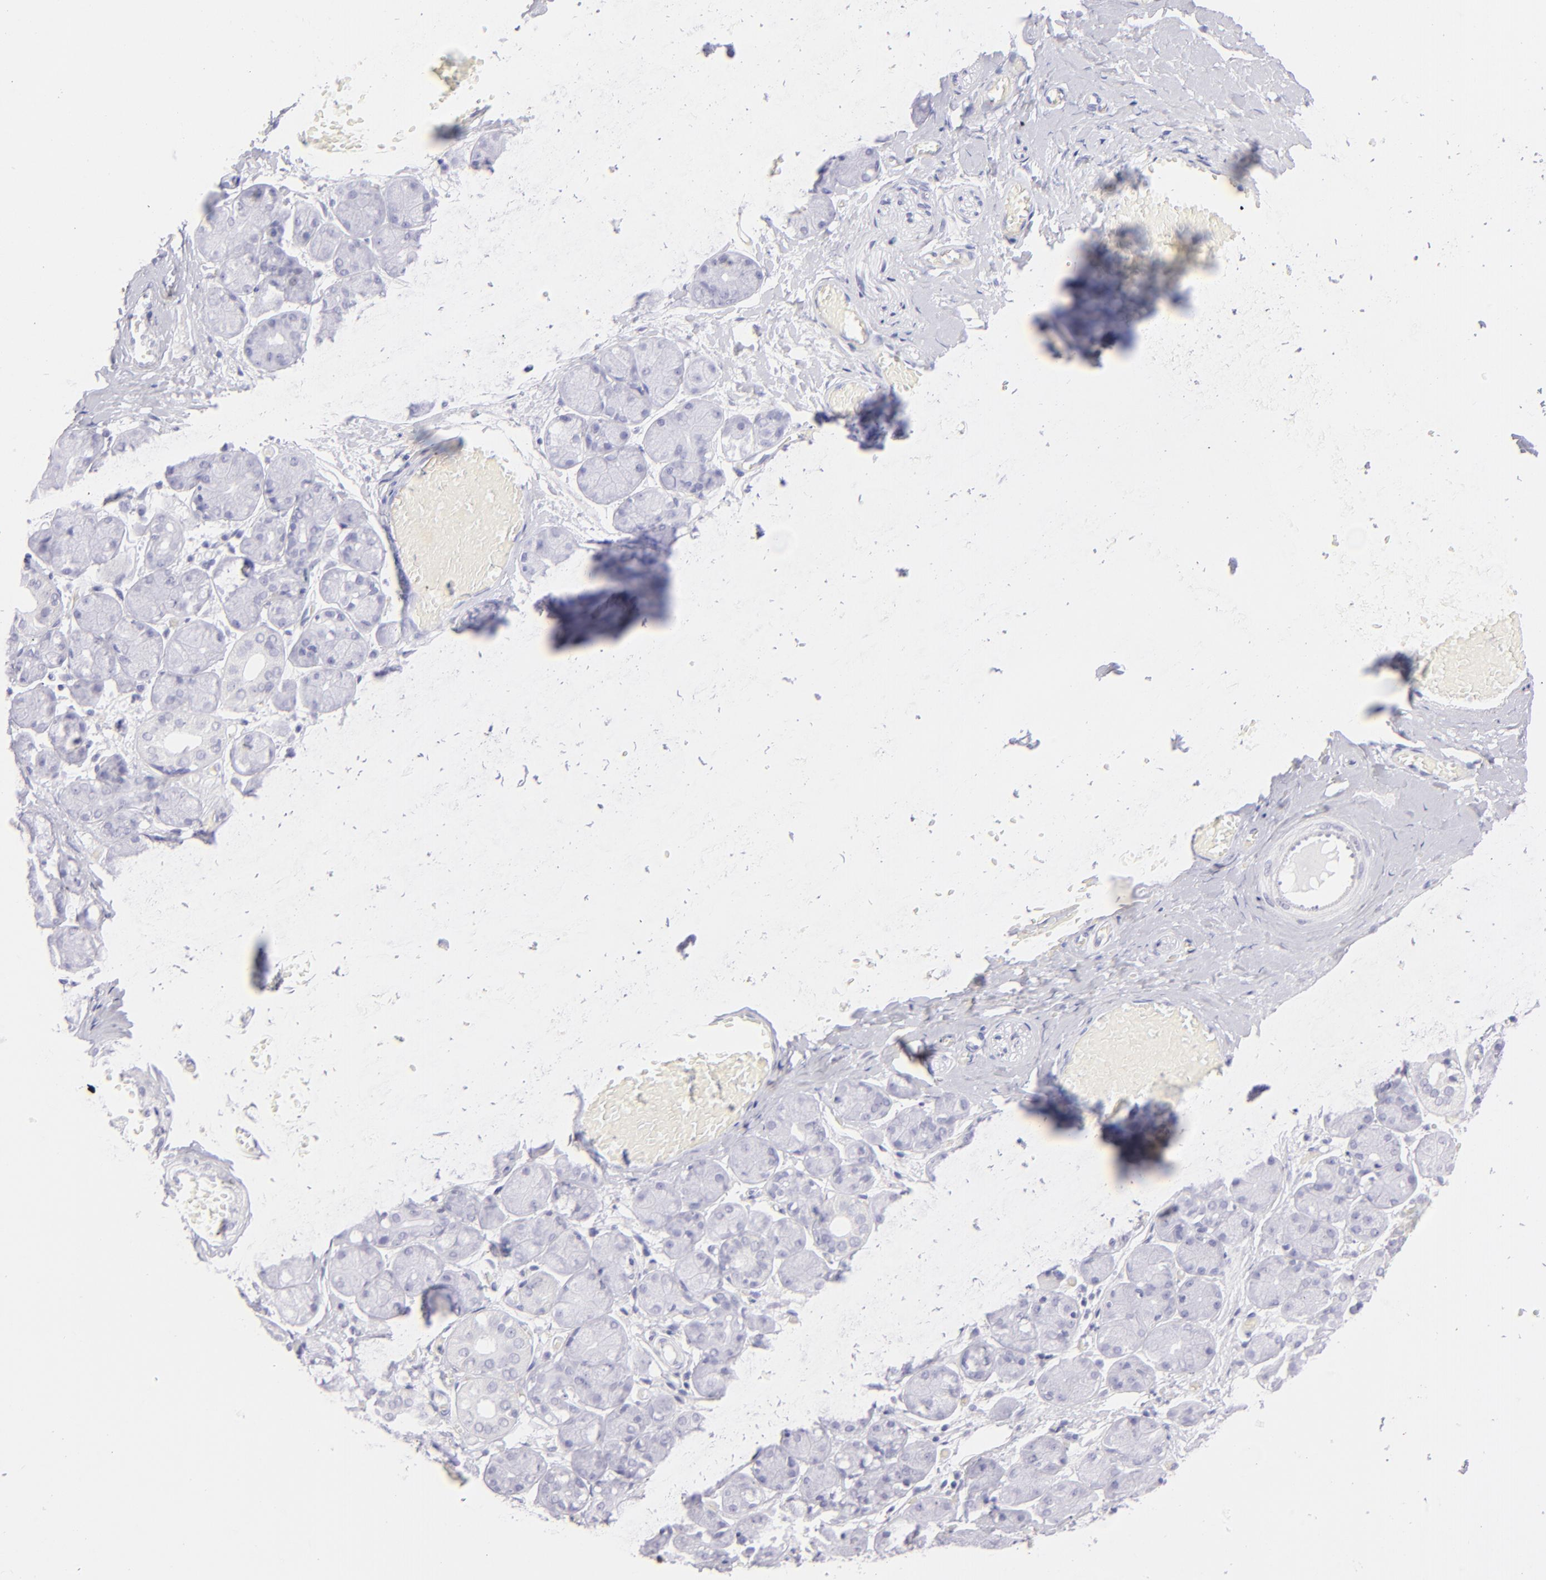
{"staining": {"intensity": "negative", "quantity": "none", "location": "none"}, "tissue": "salivary gland", "cell_type": "Glandular cells", "image_type": "normal", "snomed": [{"axis": "morphology", "description": "Normal tissue, NOS"}, {"axis": "topography", "description": "Salivary gland"}], "caption": "Protein analysis of normal salivary gland demonstrates no significant positivity in glandular cells.", "gene": "CD72", "patient": {"sex": "female", "age": 24}}